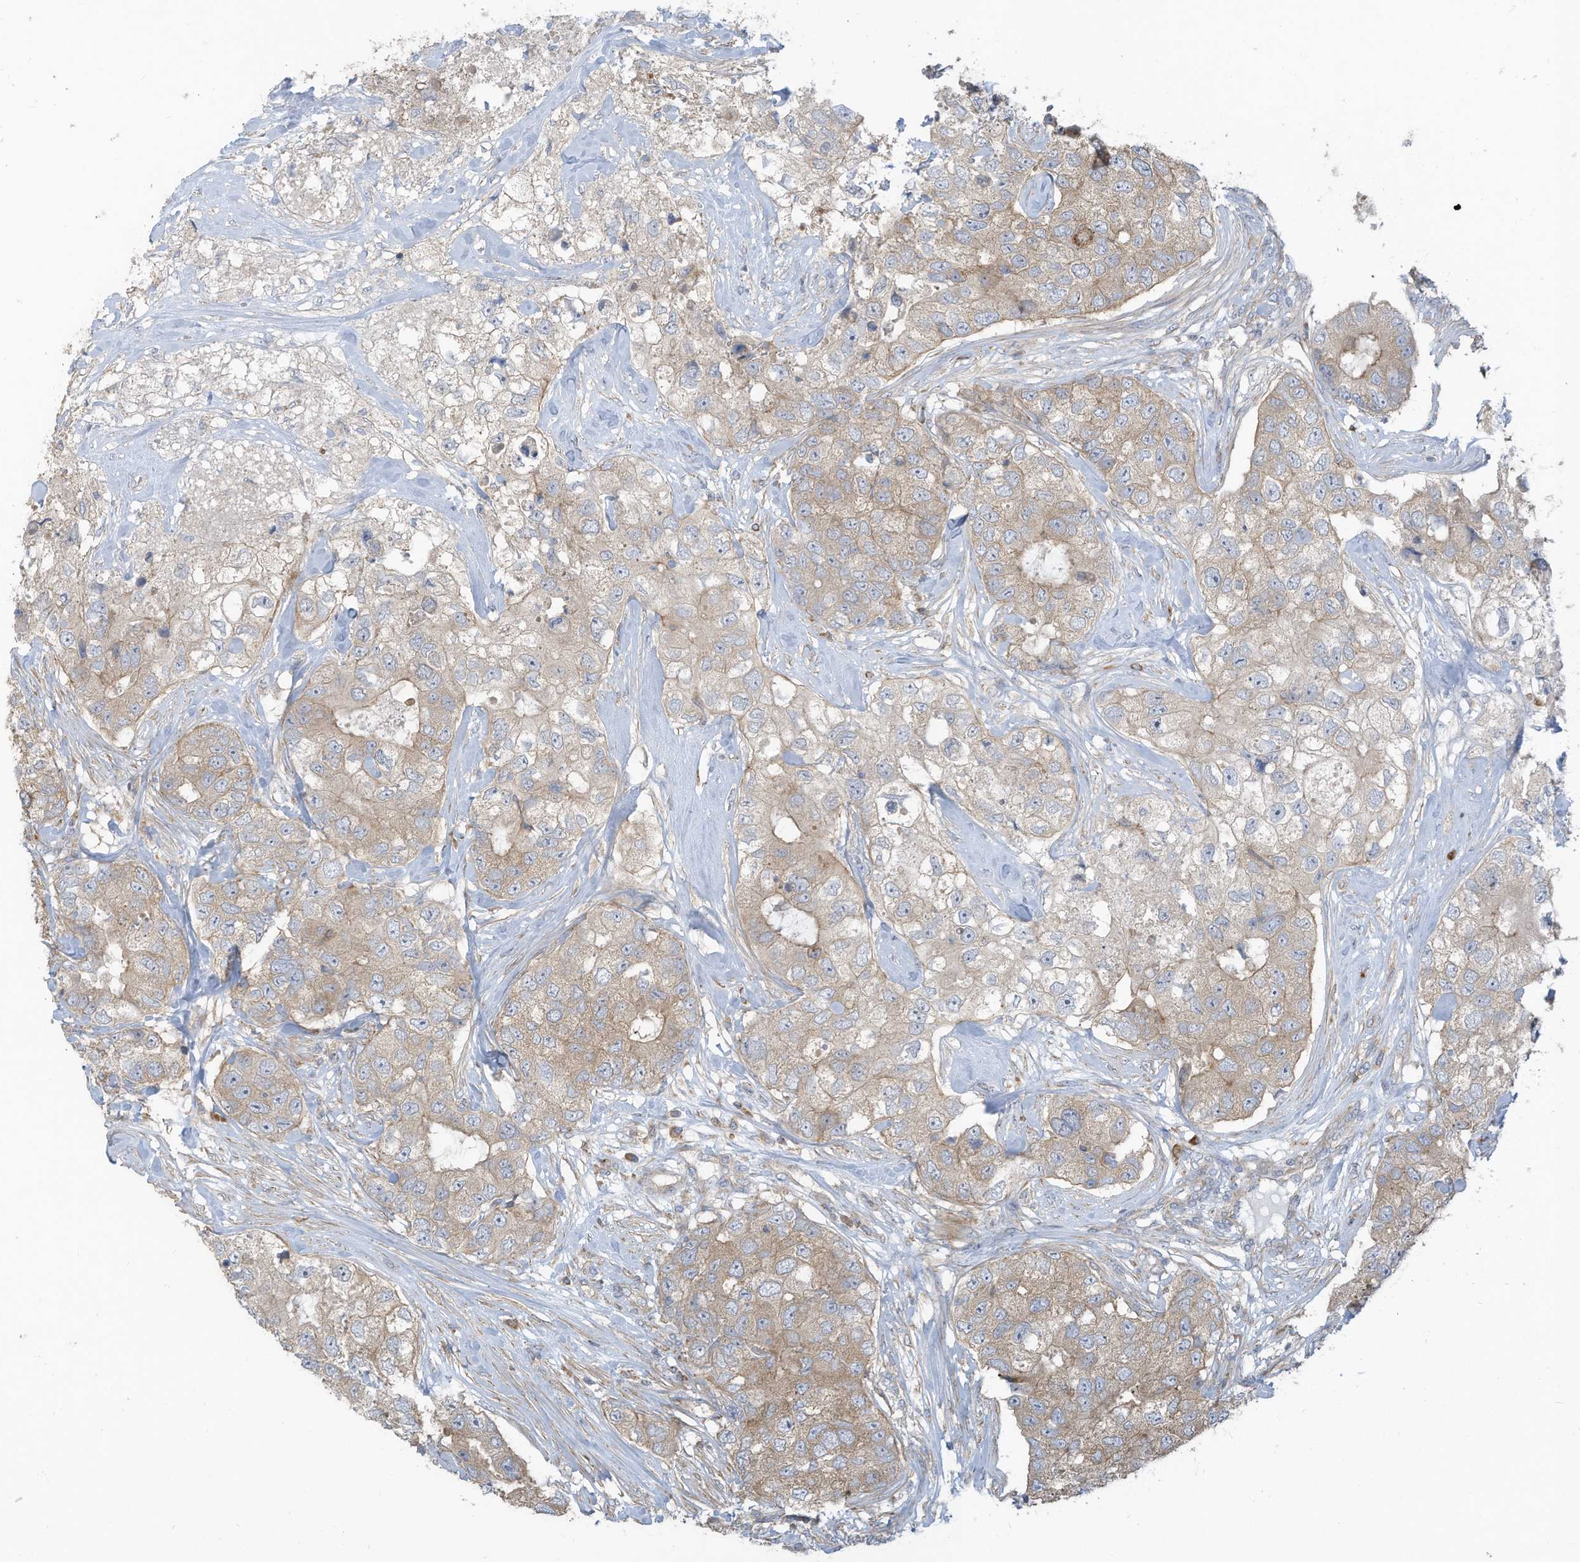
{"staining": {"intensity": "weak", "quantity": "25%-75%", "location": "cytoplasmic/membranous"}, "tissue": "breast cancer", "cell_type": "Tumor cells", "image_type": "cancer", "snomed": [{"axis": "morphology", "description": "Duct carcinoma"}, {"axis": "topography", "description": "Breast"}], "caption": "Invasive ductal carcinoma (breast) stained with a brown dye reveals weak cytoplasmic/membranous positive expression in approximately 25%-75% of tumor cells.", "gene": "GTPBP2", "patient": {"sex": "female", "age": 62}}